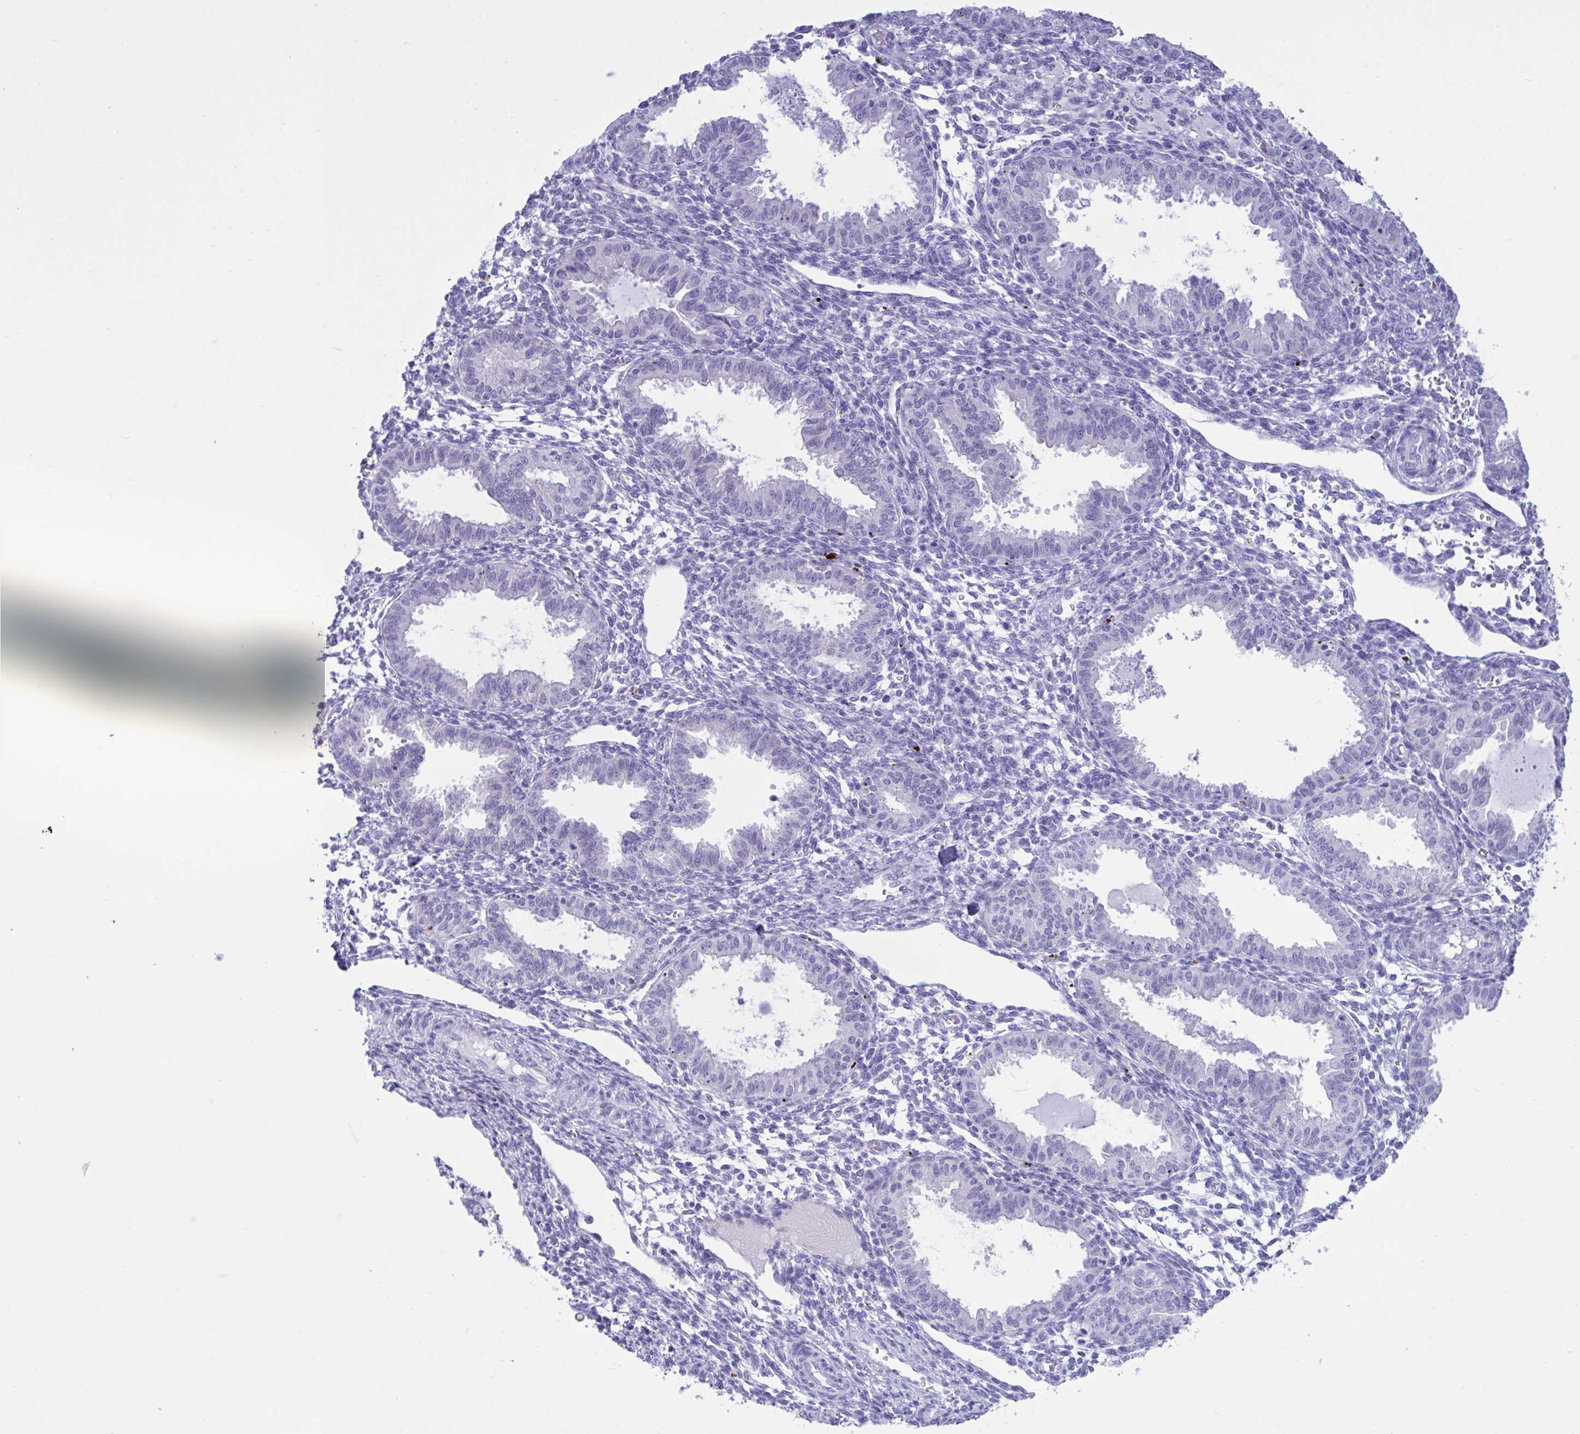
{"staining": {"intensity": "negative", "quantity": "none", "location": "none"}, "tissue": "endometrium", "cell_type": "Cells in endometrial stroma", "image_type": "normal", "snomed": [{"axis": "morphology", "description": "Normal tissue, NOS"}, {"axis": "topography", "description": "Endometrium"}], "caption": "The immunohistochemistry (IHC) micrograph has no significant positivity in cells in endometrial stroma of endometrium.", "gene": "BEX5", "patient": {"sex": "female", "age": 33}}